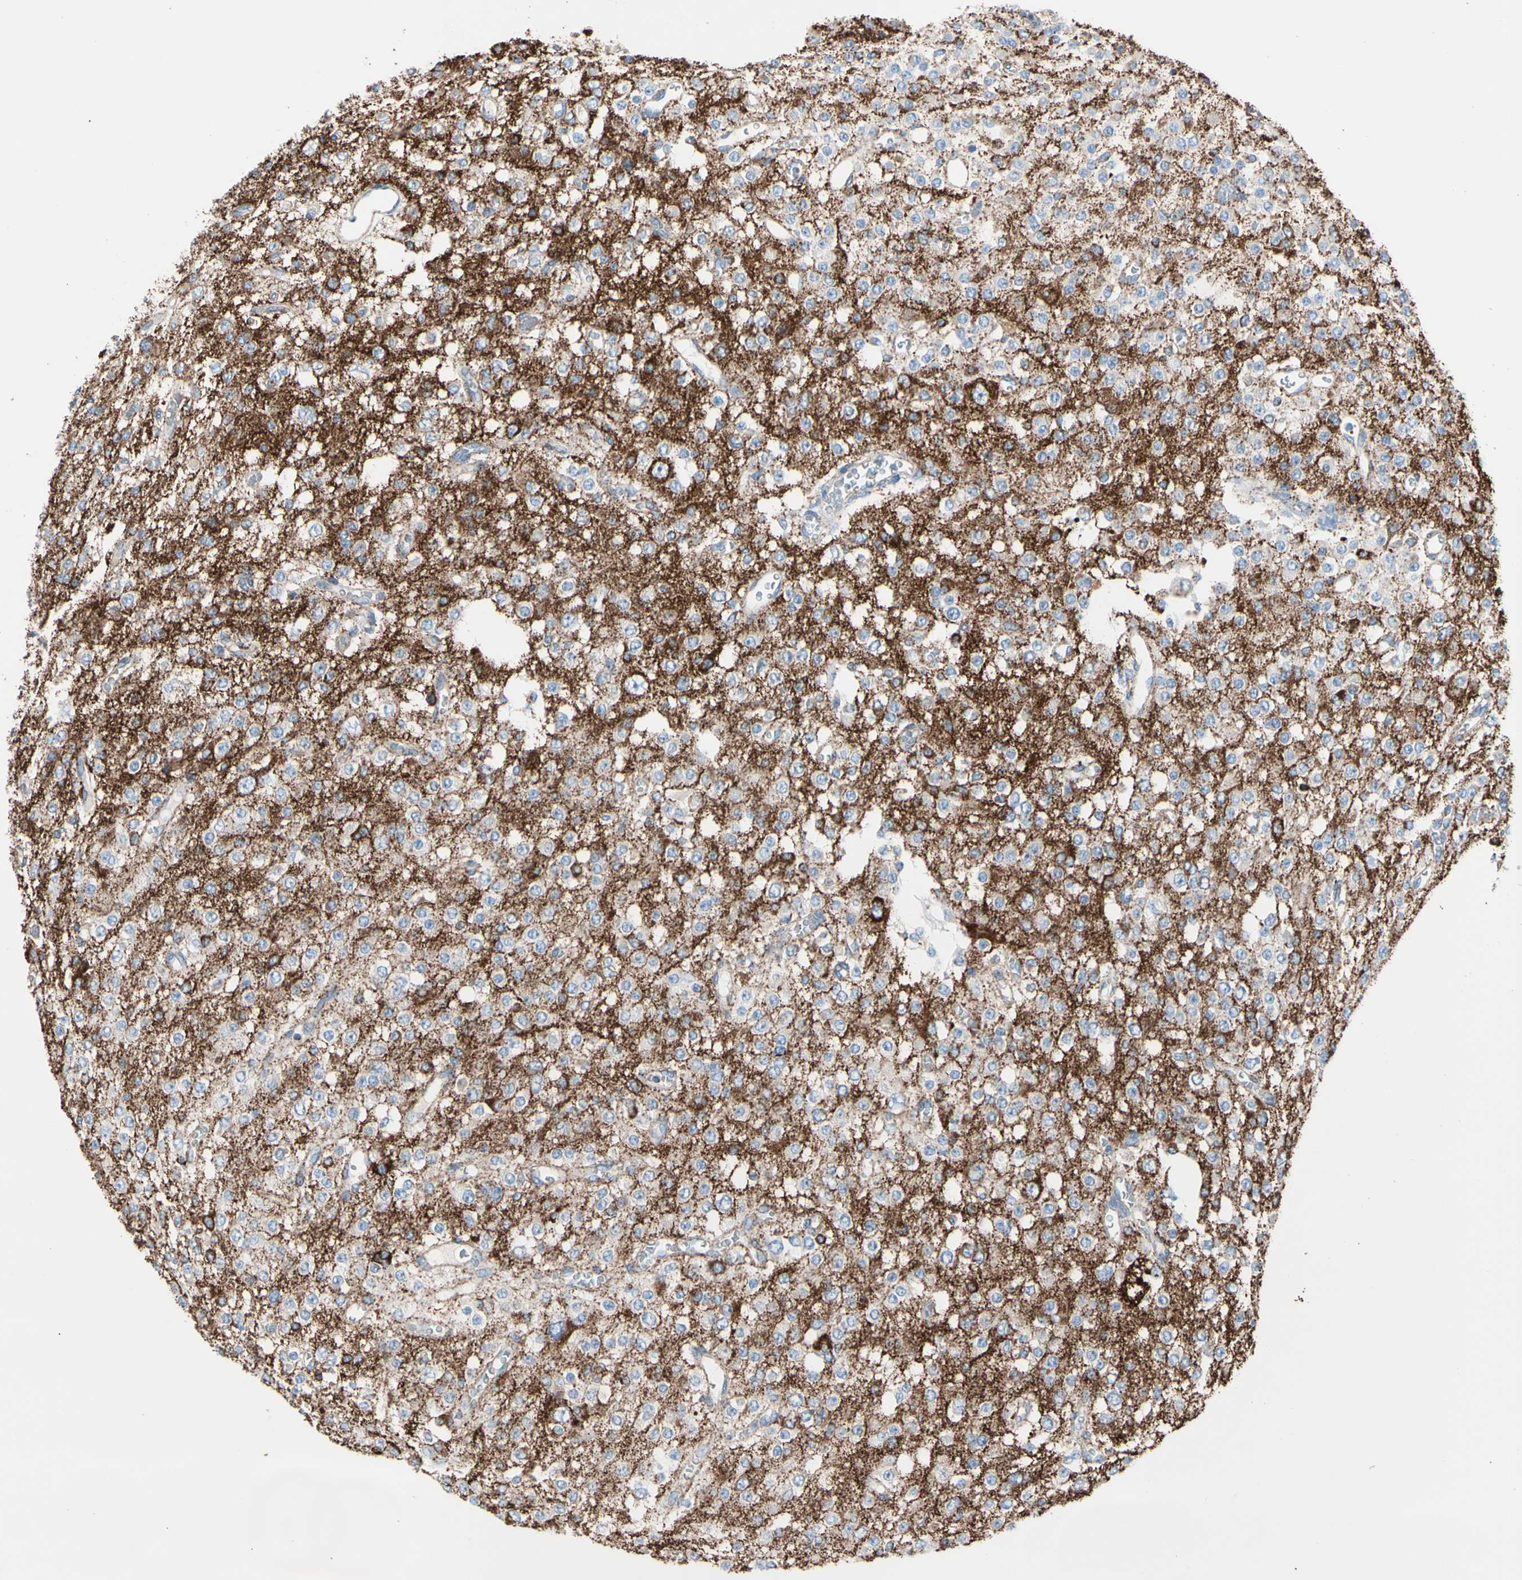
{"staining": {"intensity": "negative", "quantity": "none", "location": "none"}, "tissue": "glioma", "cell_type": "Tumor cells", "image_type": "cancer", "snomed": [{"axis": "morphology", "description": "Glioma, malignant, Low grade"}, {"axis": "topography", "description": "Brain"}], "caption": "Immunohistochemistry (IHC) of human malignant glioma (low-grade) shows no staining in tumor cells.", "gene": "HK1", "patient": {"sex": "male", "age": 38}}